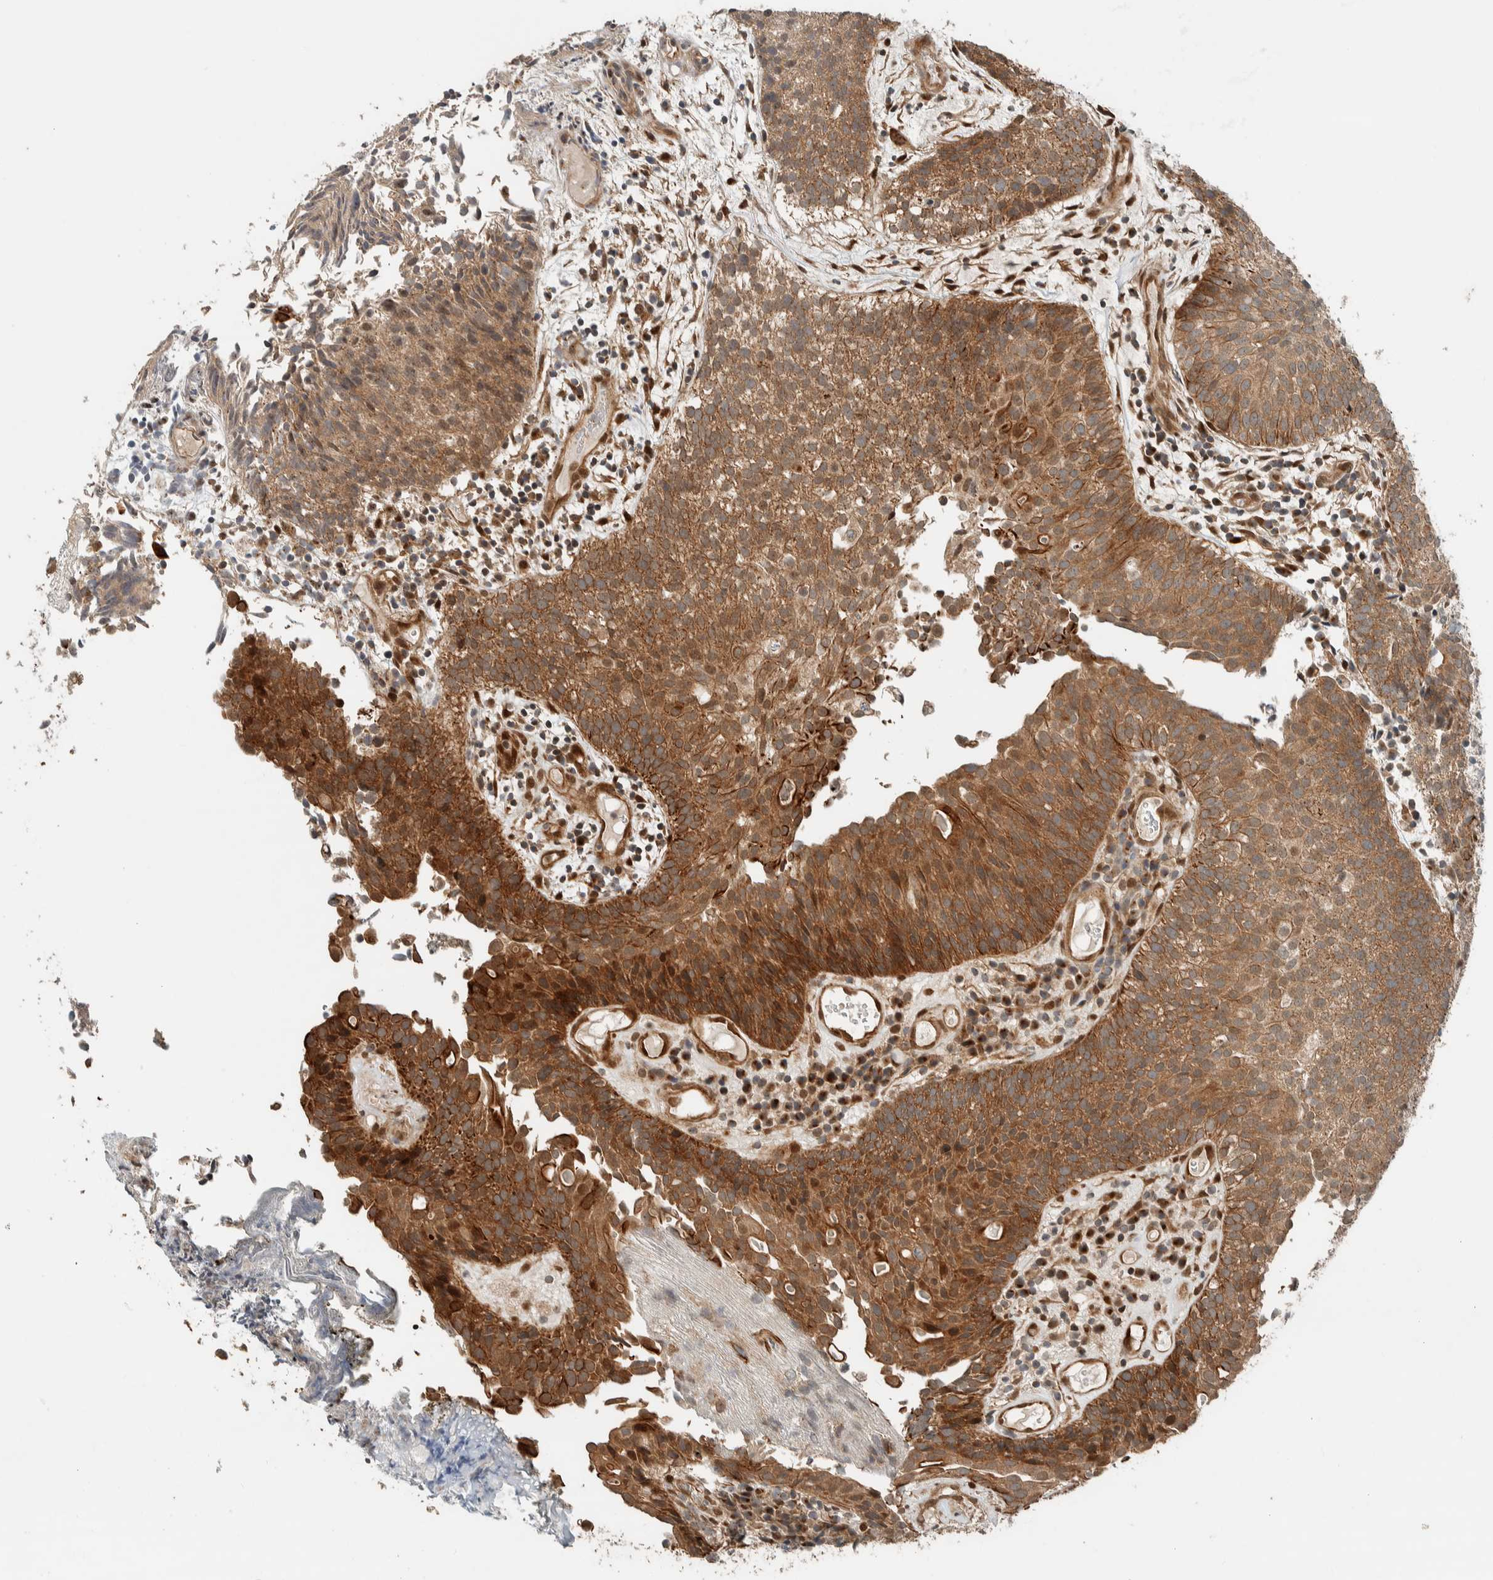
{"staining": {"intensity": "moderate", "quantity": ">75%", "location": "cytoplasmic/membranous,nuclear"}, "tissue": "urothelial cancer", "cell_type": "Tumor cells", "image_type": "cancer", "snomed": [{"axis": "morphology", "description": "Urothelial carcinoma, Low grade"}, {"axis": "topography", "description": "Urinary bladder"}], "caption": "DAB immunohistochemical staining of human urothelial cancer exhibits moderate cytoplasmic/membranous and nuclear protein positivity in approximately >75% of tumor cells.", "gene": "STXBP4", "patient": {"sex": "male", "age": 86}}